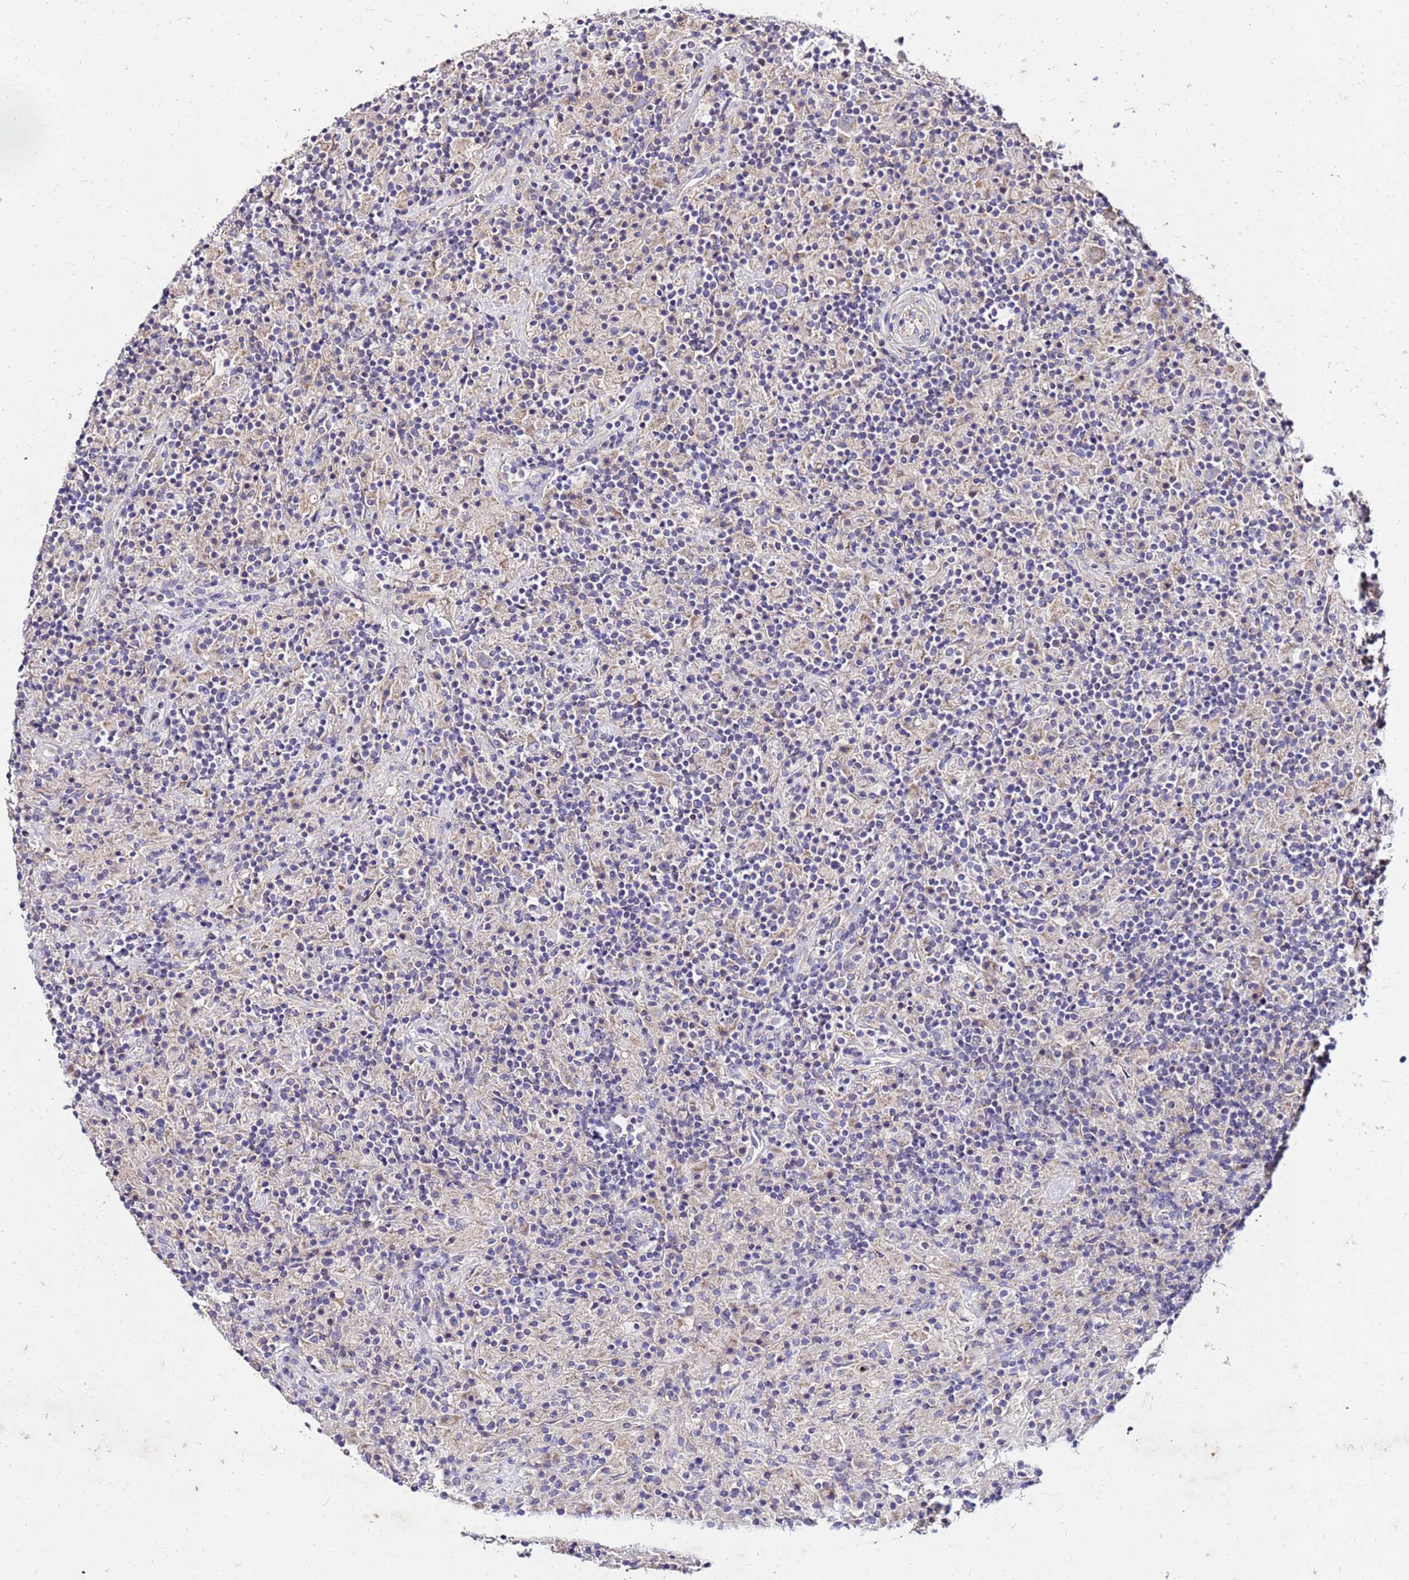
{"staining": {"intensity": "weak", "quantity": "<25%", "location": "cytoplasmic/membranous"}, "tissue": "lymphoma", "cell_type": "Tumor cells", "image_type": "cancer", "snomed": [{"axis": "morphology", "description": "Hodgkin's disease, NOS"}, {"axis": "topography", "description": "Lymph node"}], "caption": "Immunohistochemistry (IHC) image of neoplastic tissue: Hodgkin's disease stained with DAB demonstrates no significant protein positivity in tumor cells.", "gene": "COX14", "patient": {"sex": "male", "age": 70}}